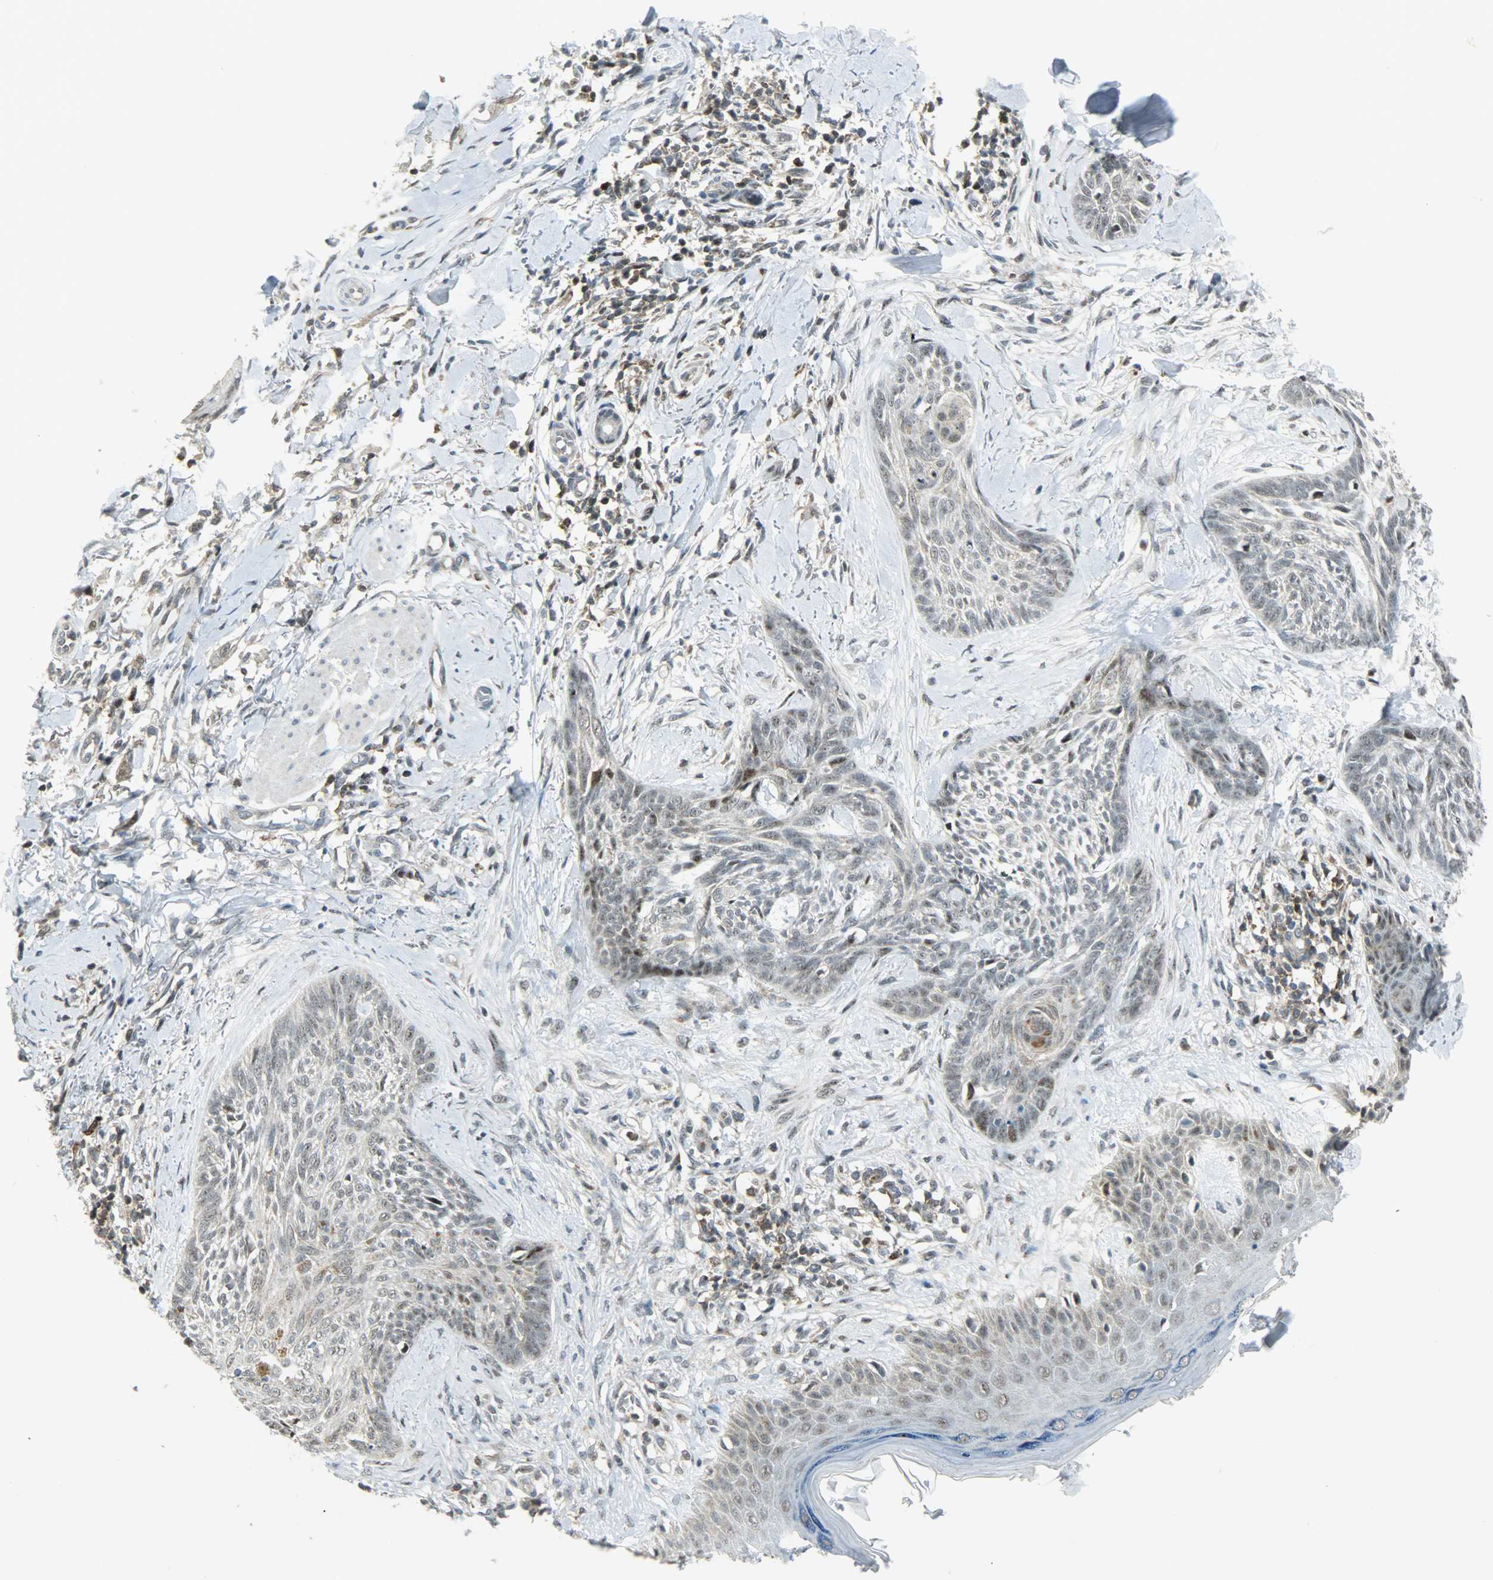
{"staining": {"intensity": "weak", "quantity": "<25%", "location": "cytoplasmic/membranous,nuclear"}, "tissue": "skin cancer", "cell_type": "Tumor cells", "image_type": "cancer", "snomed": [{"axis": "morphology", "description": "Normal tissue, NOS"}, {"axis": "morphology", "description": "Basal cell carcinoma"}, {"axis": "topography", "description": "Skin"}], "caption": "This is an IHC histopathology image of skin cancer. There is no staining in tumor cells.", "gene": "IL15", "patient": {"sex": "male", "age": 71}}